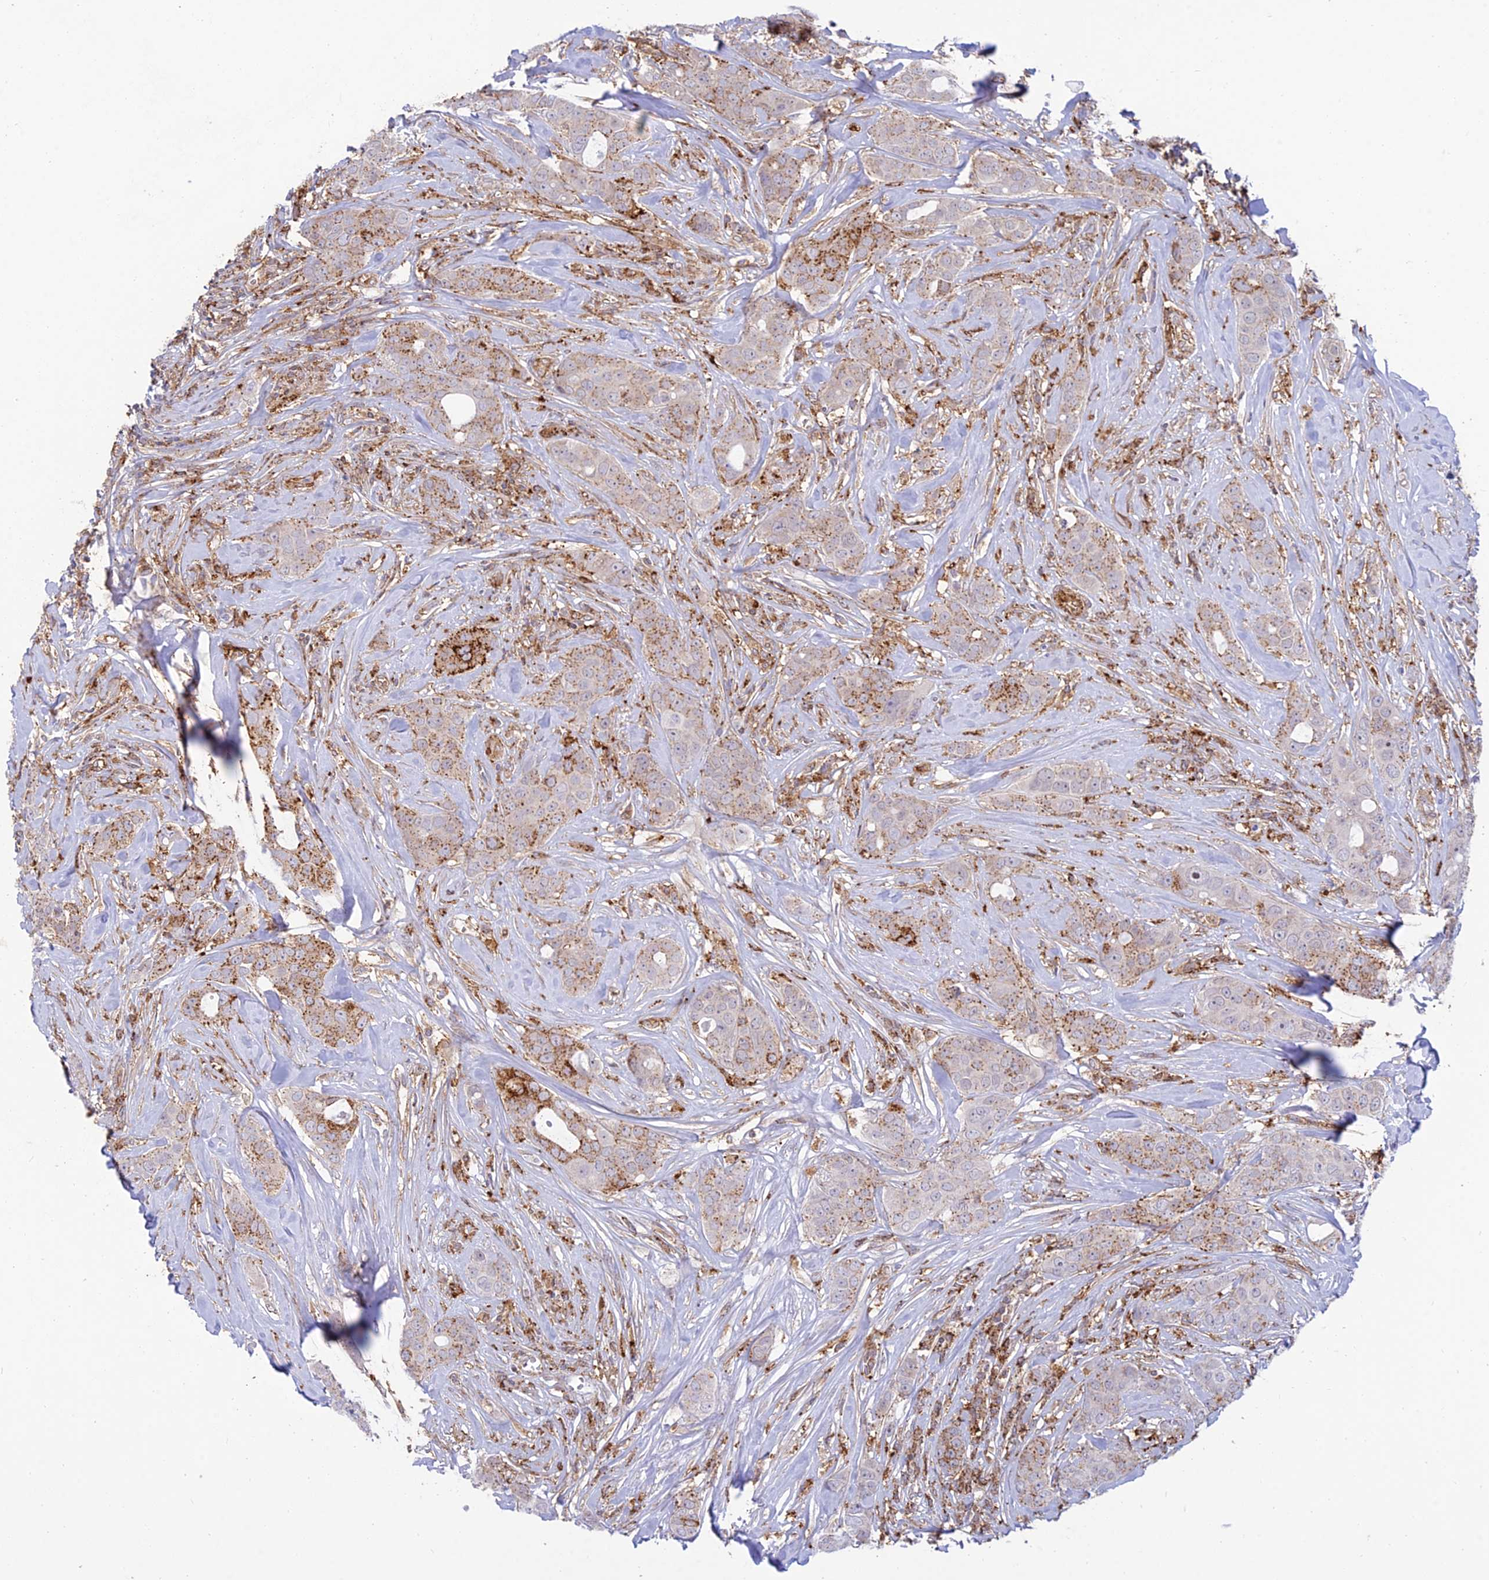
{"staining": {"intensity": "moderate", "quantity": "25%-75%", "location": "cytoplasmic/membranous"}, "tissue": "breast cancer", "cell_type": "Tumor cells", "image_type": "cancer", "snomed": [{"axis": "morphology", "description": "Duct carcinoma"}, {"axis": "topography", "description": "Breast"}], "caption": "A brown stain shows moderate cytoplasmic/membranous staining of a protein in human intraductal carcinoma (breast) tumor cells.", "gene": "SAPCD2", "patient": {"sex": "female", "age": 43}}